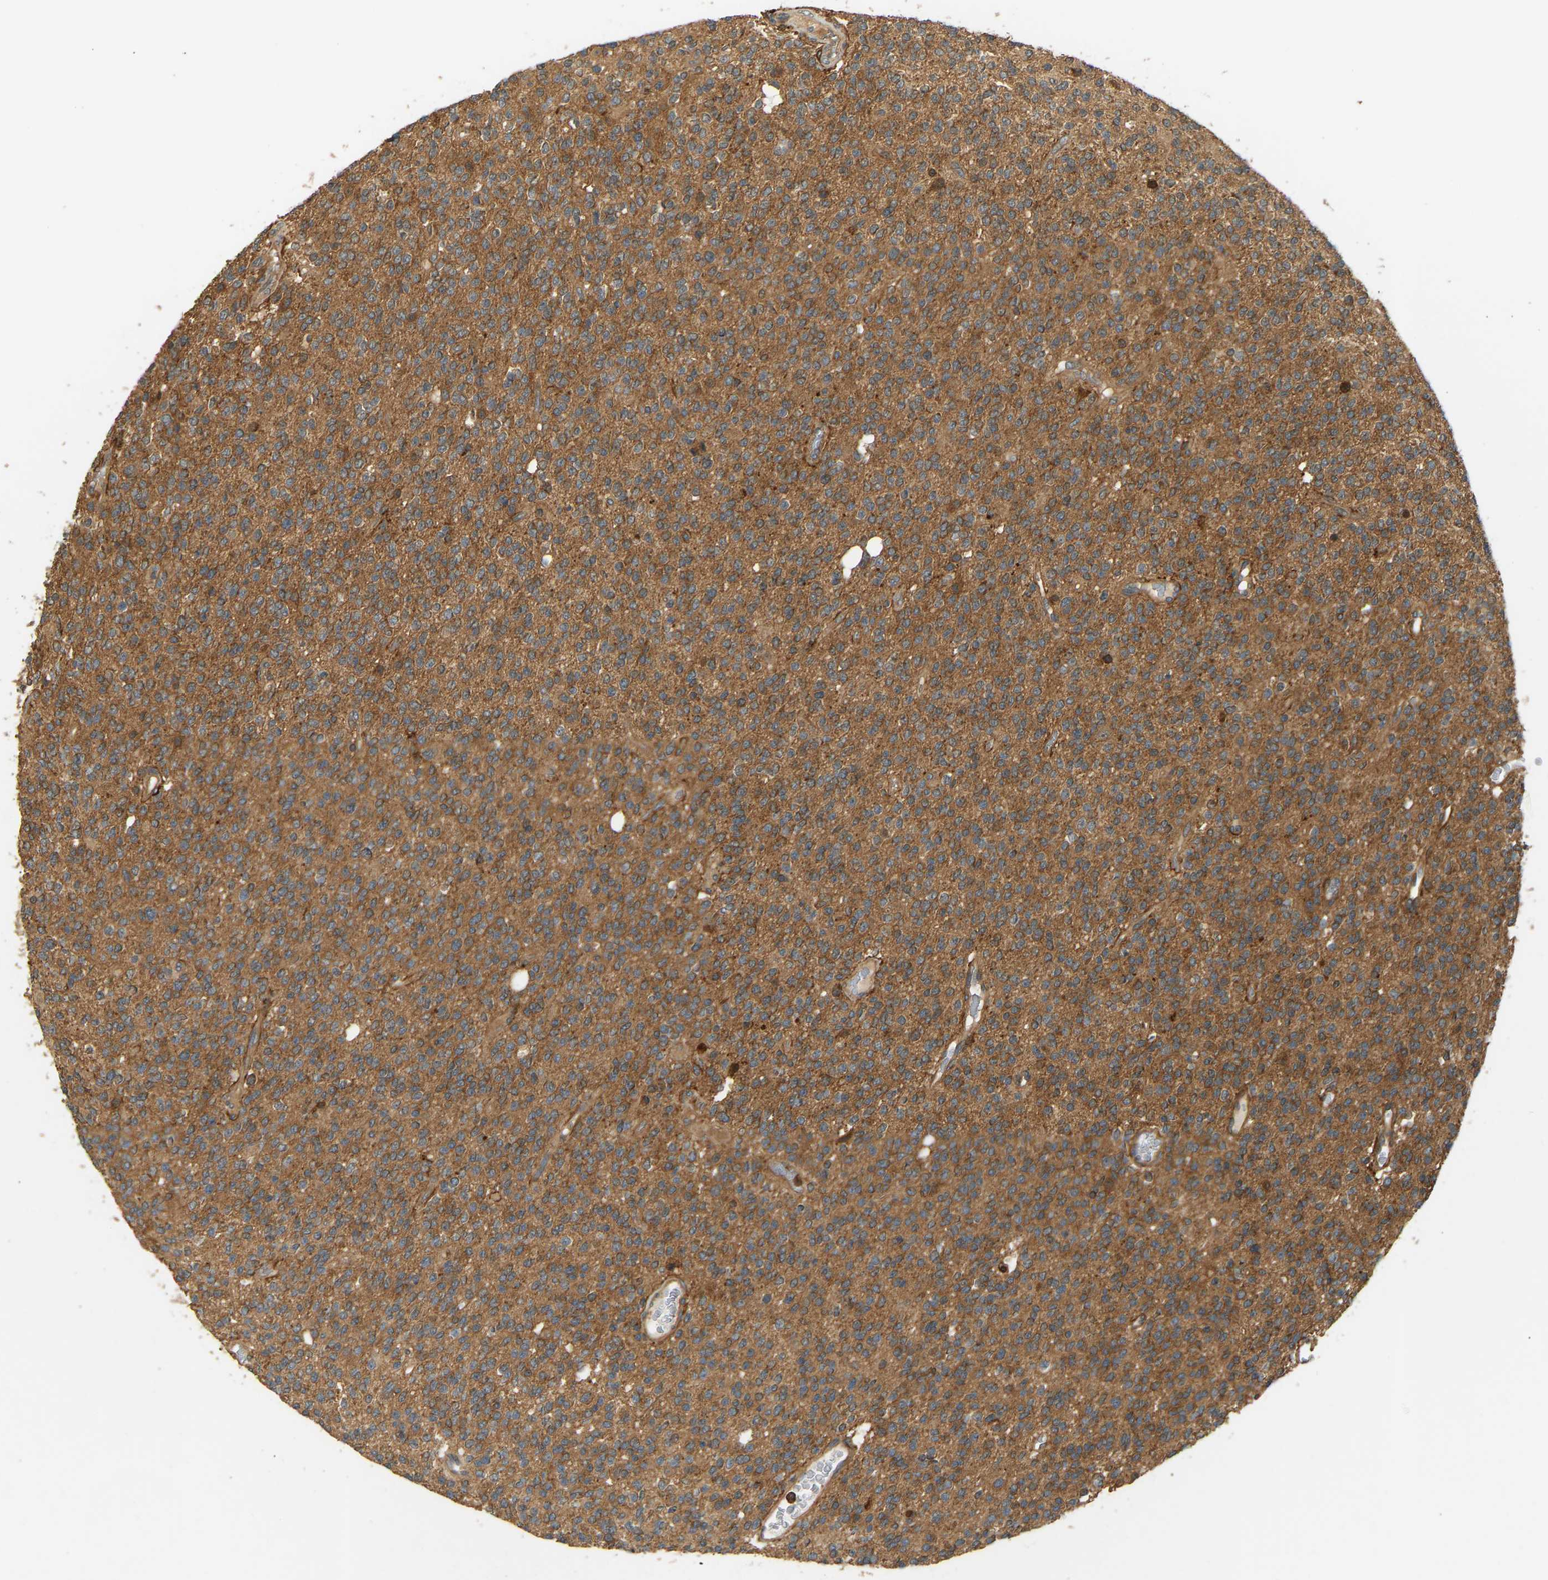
{"staining": {"intensity": "moderate", "quantity": ">75%", "location": "cytoplasmic/membranous"}, "tissue": "glioma", "cell_type": "Tumor cells", "image_type": "cancer", "snomed": [{"axis": "morphology", "description": "Glioma, malignant, High grade"}, {"axis": "topography", "description": "pancreas cauda"}], "caption": "Tumor cells display medium levels of moderate cytoplasmic/membranous staining in approximately >75% of cells in human high-grade glioma (malignant).", "gene": "GOPC", "patient": {"sex": "male", "age": 60}}